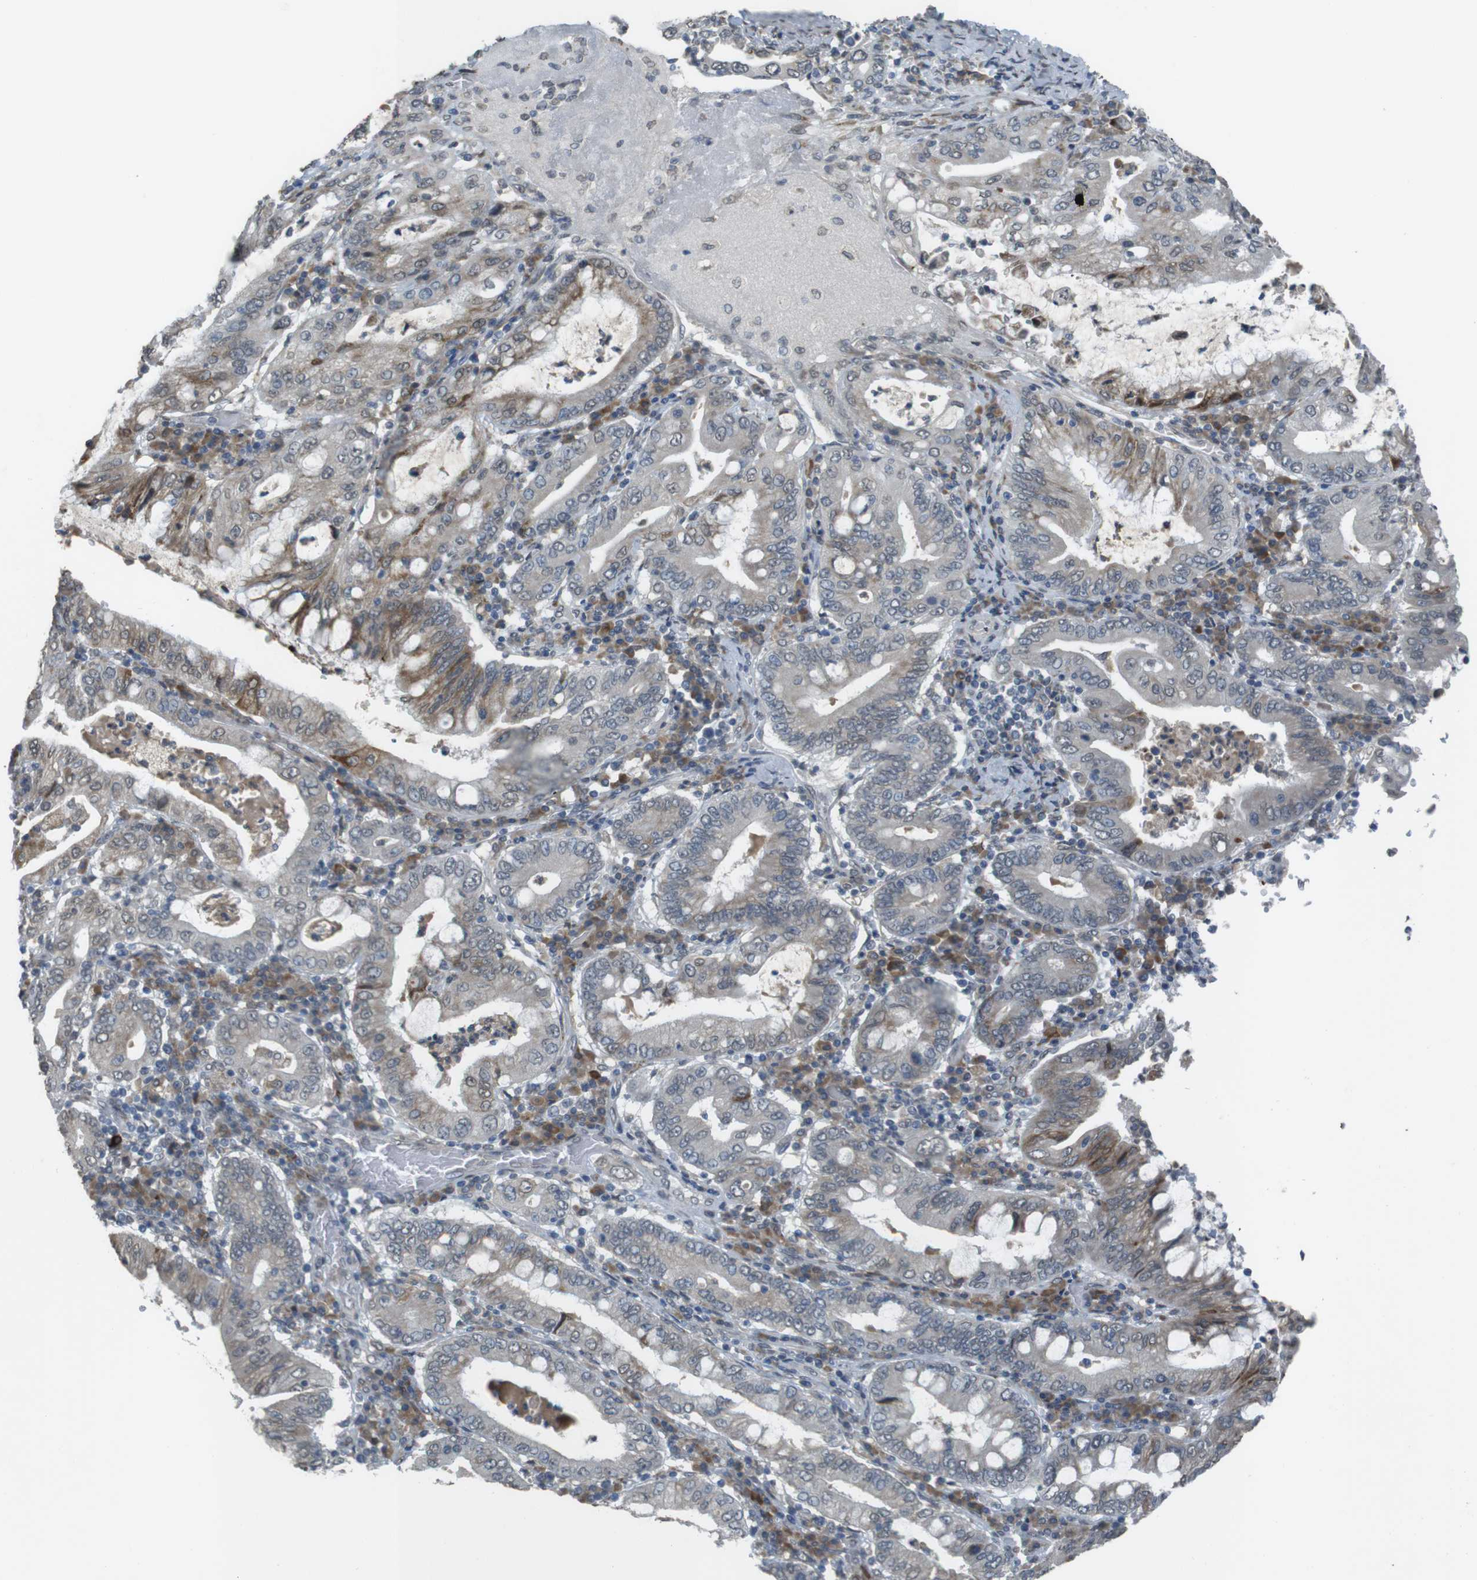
{"staining": {"intensity": "moderate", "quantity": "<25%", "location": "cytoplasmic/membranous"}, "tissue": "stomach cancer", "cell_type": "Tumor cells", "image_type": "cancer", "snomed": [{"axis": "morphology", "description": "Normal tissue, NOS"}, {"axis": "morphology", "description": "Adenocarcinoma, NOS"}, {"axis": "topography", "description": "Esophagus"}, {"axis": "topography", "description": "Stomach, upper"}, {"axis": "topography", "description": "Peripheral nerve tissue"}], "caption": "Human stomach adenocarcinoma stained for a protein (brown) displays moderate cytoplasmic/membranous positive expression in approximately <25% of tumor cells.", "gene": "FZD10", "patient": {"sex": "male", "age": 62}}